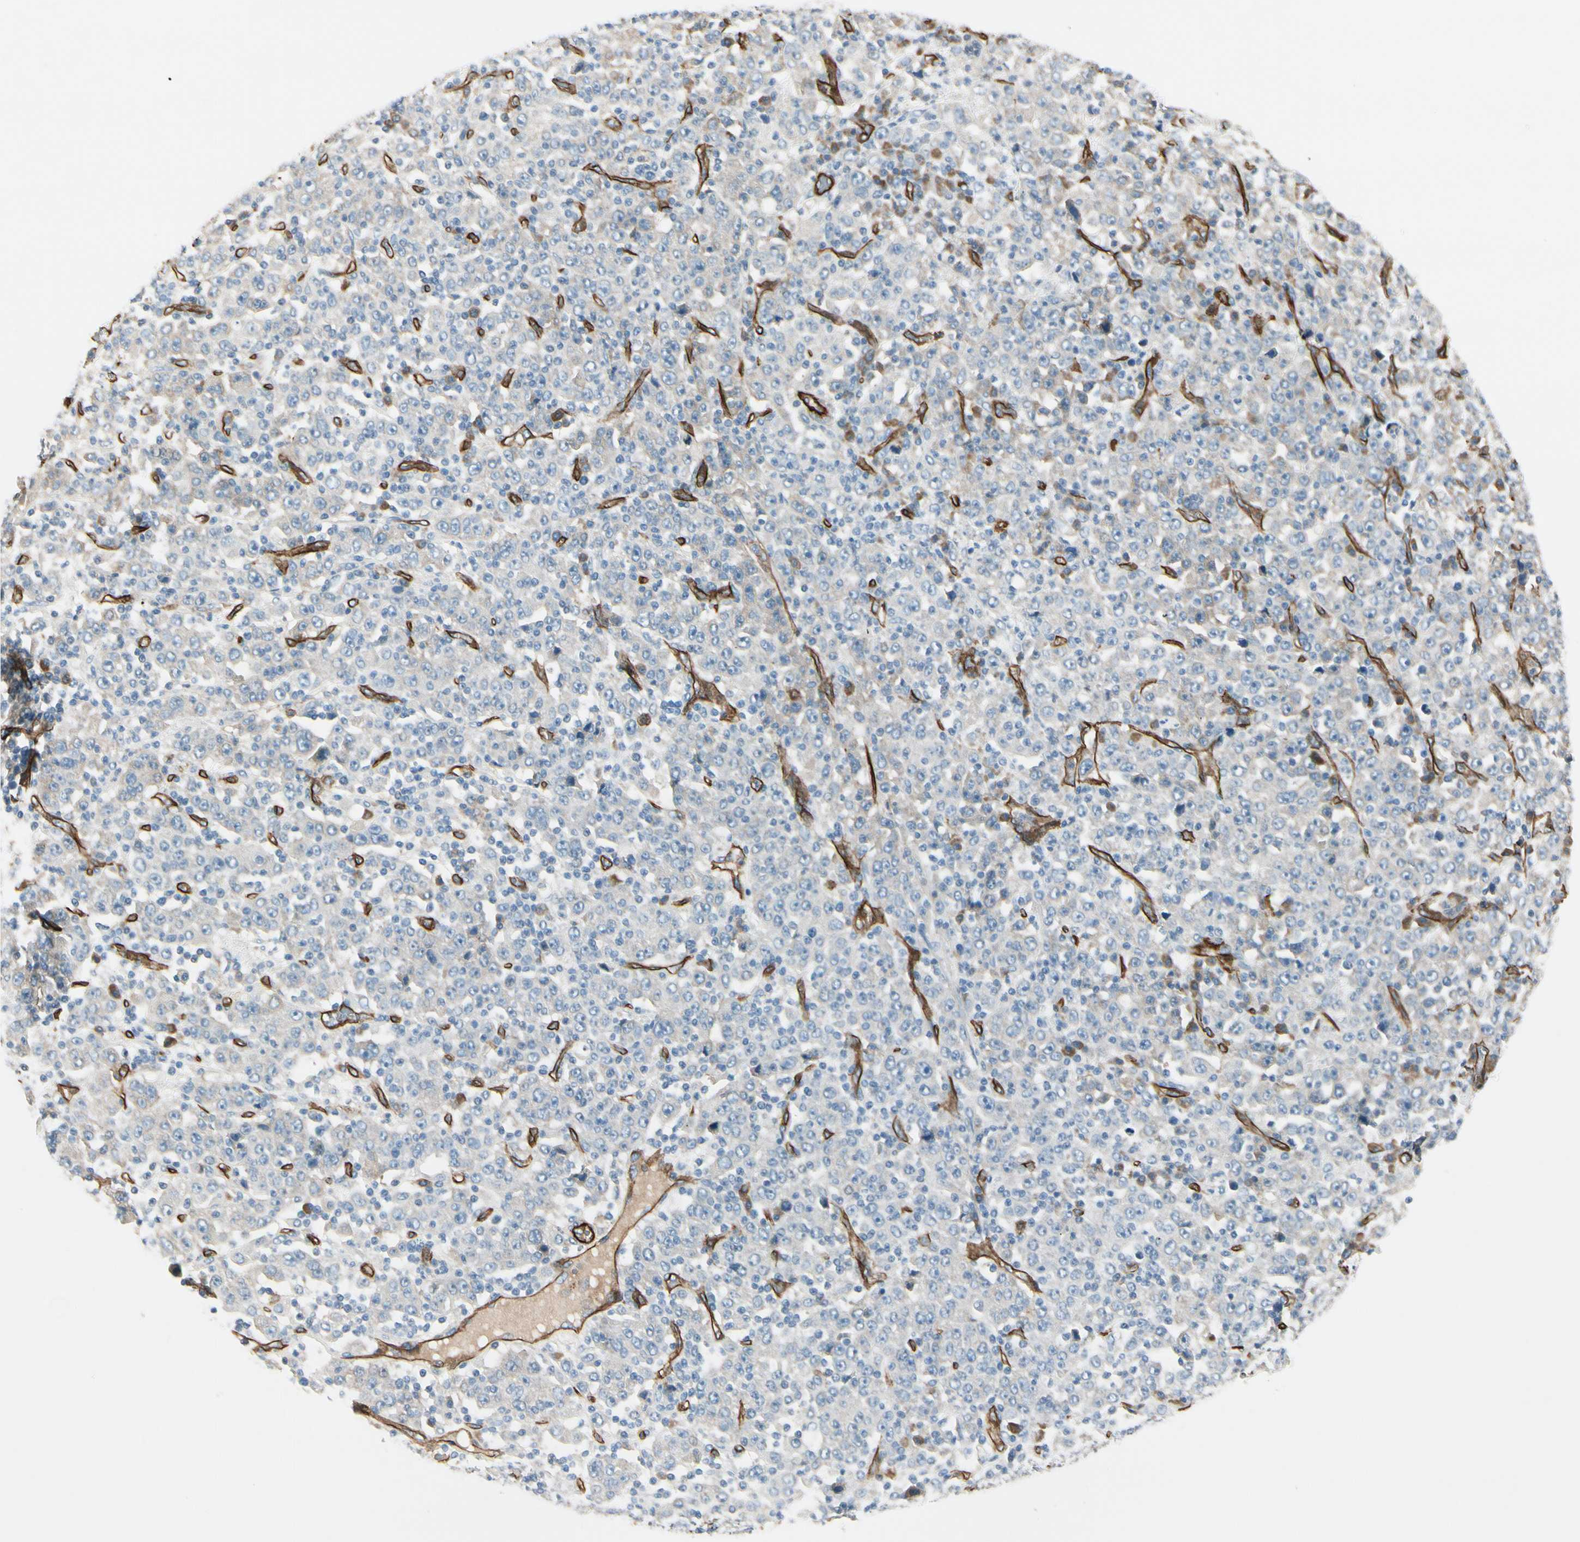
{"staining": {"intensity": "weak", "quantity": "<25%", "location": "cytoplasmic/membranous"}, "tissue": "stomach cancer", "cell_type": "Tumor cells", "image_type": "cancer", "snomed": [{"axis": "morphology", "description": "Normal tissue, NOS"}, {"axis": "morphology", "description": "Adenocarcinoma, NOS"}, {"axis": "topography", "description": "Stomach, upper"}, {"axis": "topography", "description": "Stomach"}], "caption": "Immunohistochemical staining of stomach cancer (adenocarcinoma) shows no significant positivity in tumor cells.", "gene": "CD93", "patient": {"sex": "male", "age": 59}}